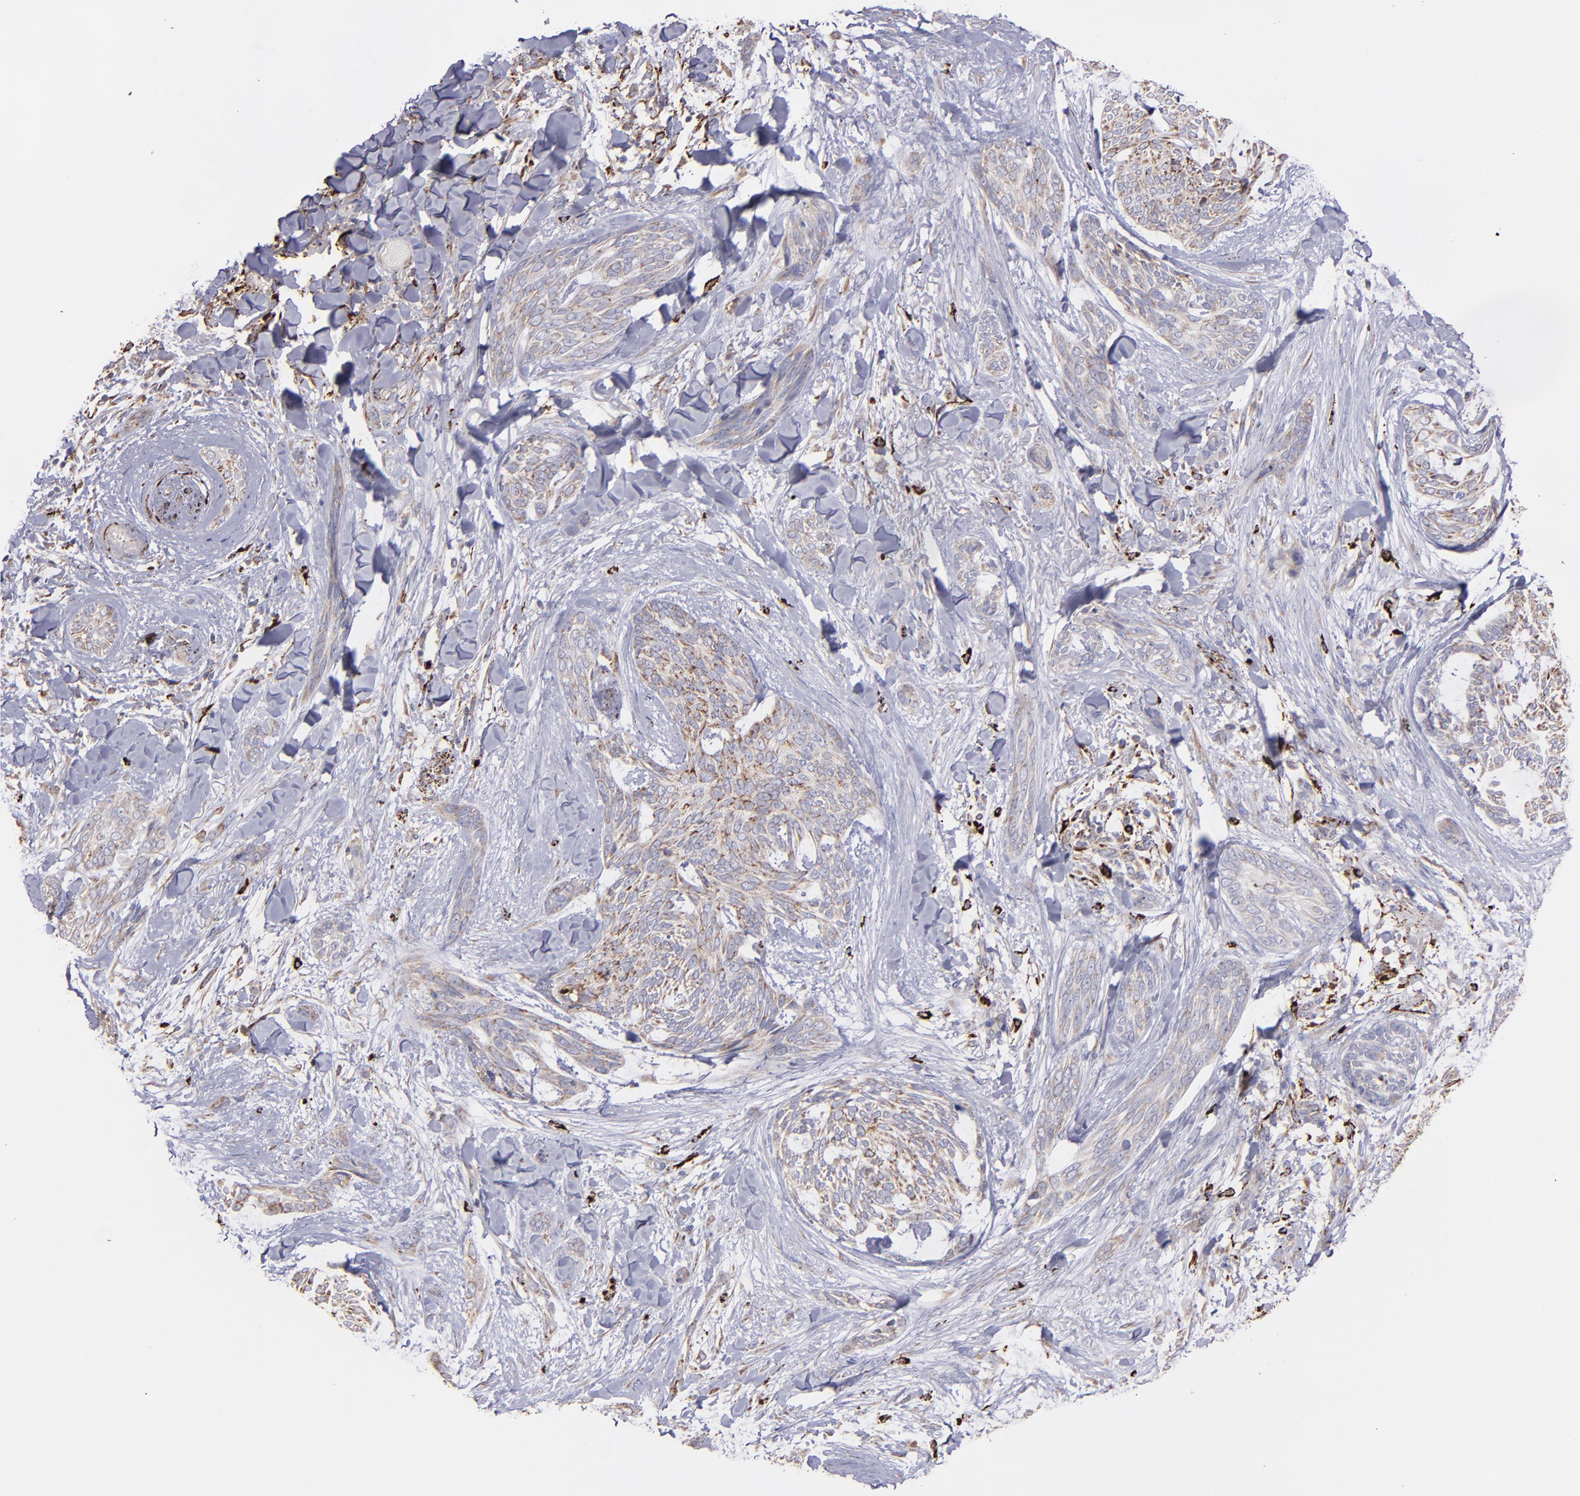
{"staining": {"intensity": "weak", "quantity": ">75%", "location": "cytoplasmic/membranous"}, "tissue": "skin cancer", "cell_type": "Tumor cells", "image_type": "cancer", "snomed": [{"axis": "morphology", "description": "Normal tissue, NOS"}, {"axis": "morphology", "description": "Basal cell carcinoma"}, {"axis": "topography", "description": "Skin"}], "caption": "Protein expression analysis of basal cell carcinoma (skin) displays weak cytoplasmic/membranous staining in approximately >75% of tumor cells. (DAB (3,3'-diaminobenzidine) = brown stain, brightfield microscopy at high magnification).", "gene": "MAOB", "patient": {"sex": "female", "age": 71}}